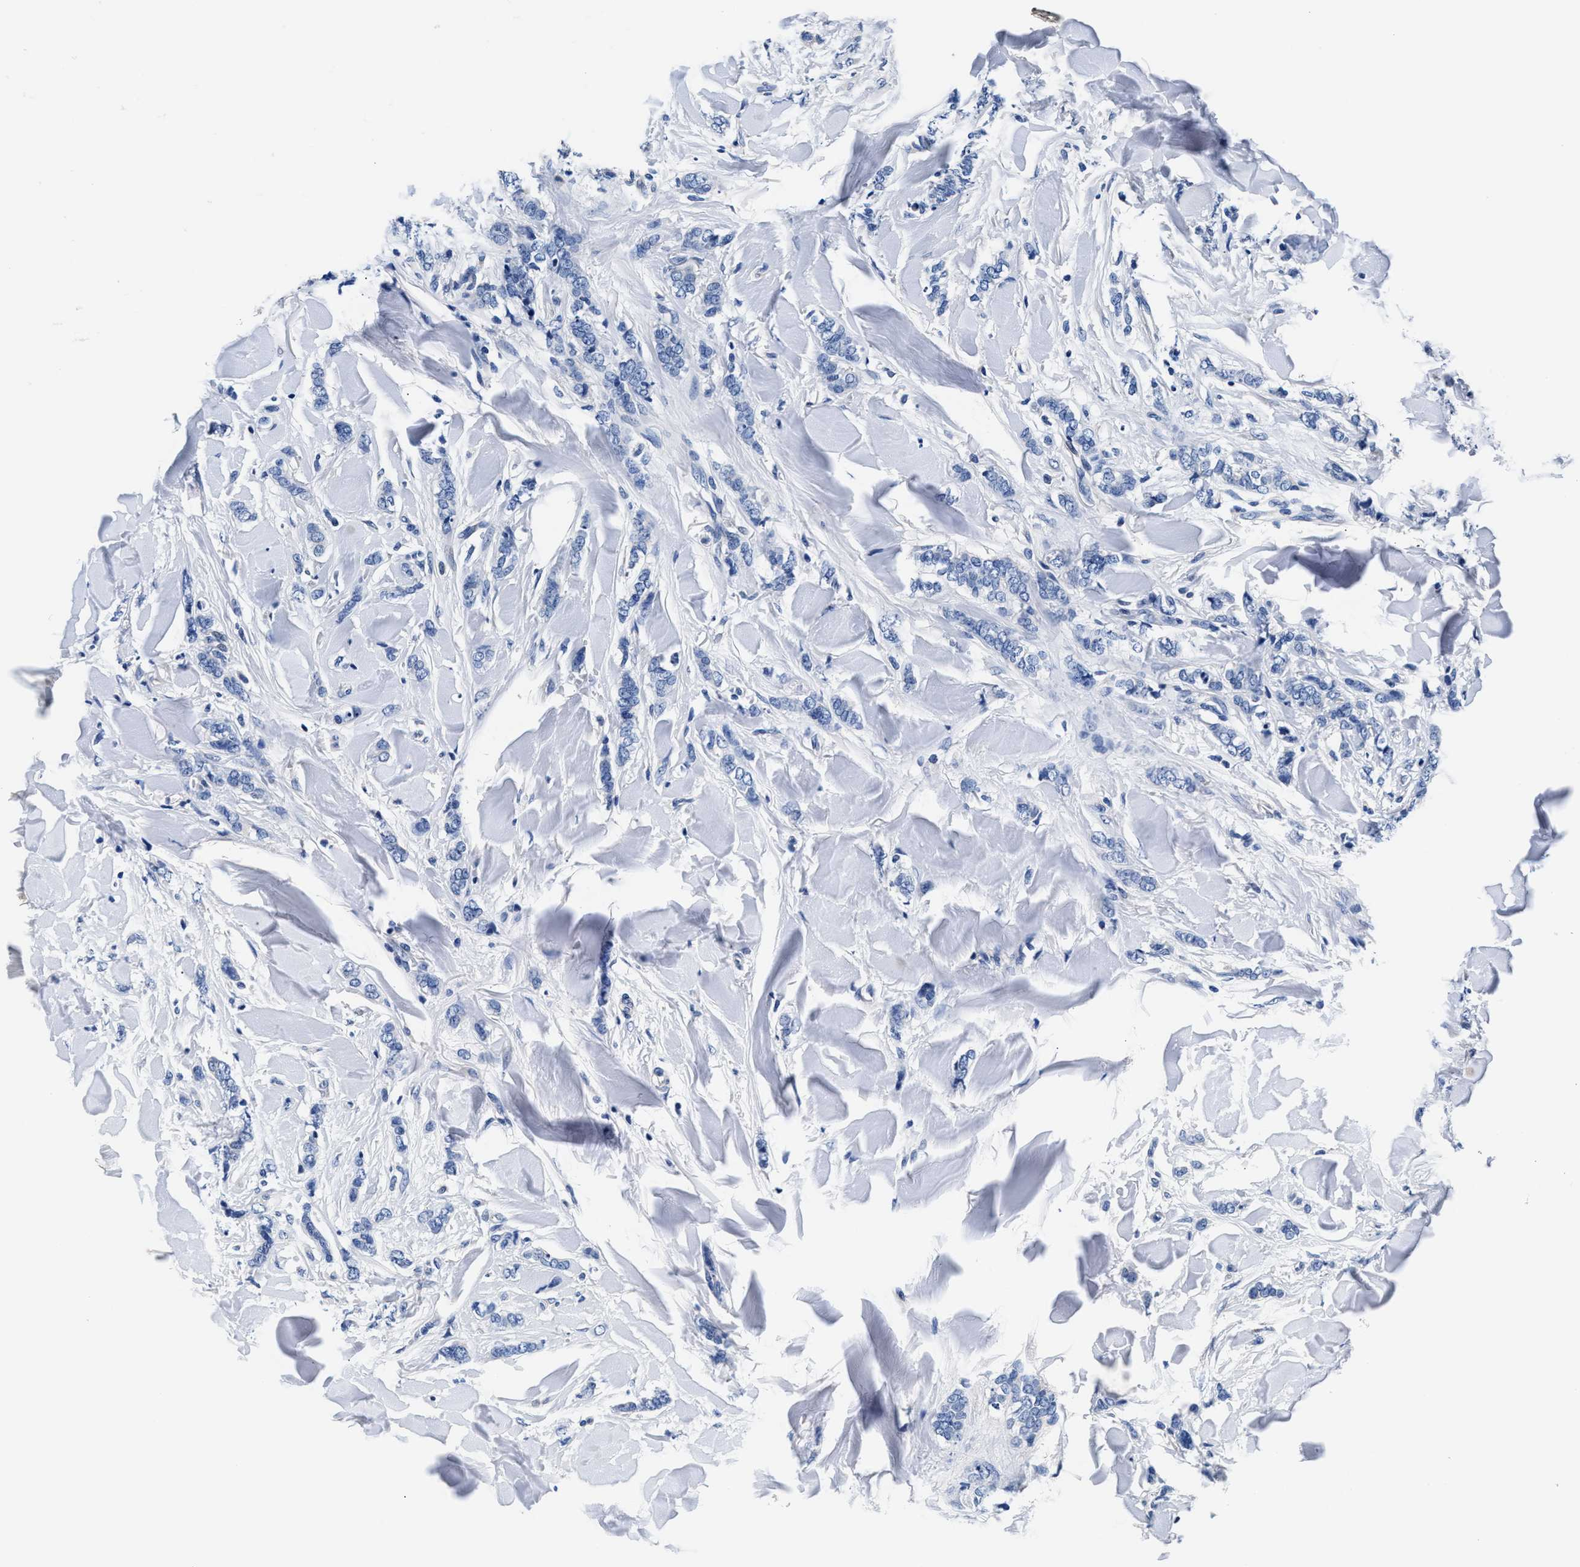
{"staining": {"intensity": "negative", "quantity": "none", "location": "none"}, "tissue": "breast cancer", "cell_type": "Tumor cells", "image_type": "cancer", "snomed": [{"axis": "morphology", "description": "Lobular carcinoma"}, {"axis": "topography", "description": "Skin"}, {"axis": "topography", "description": "Breast"}], "caption": "Photomicrograph shows no significant protein expression in tumor cells of lobular carcinoma (breast). (DAB IHC visualized using brightfield microscopy, high magnification).", "gene": "GSTM1", "patient": {"sex": "female", "age": 46}}